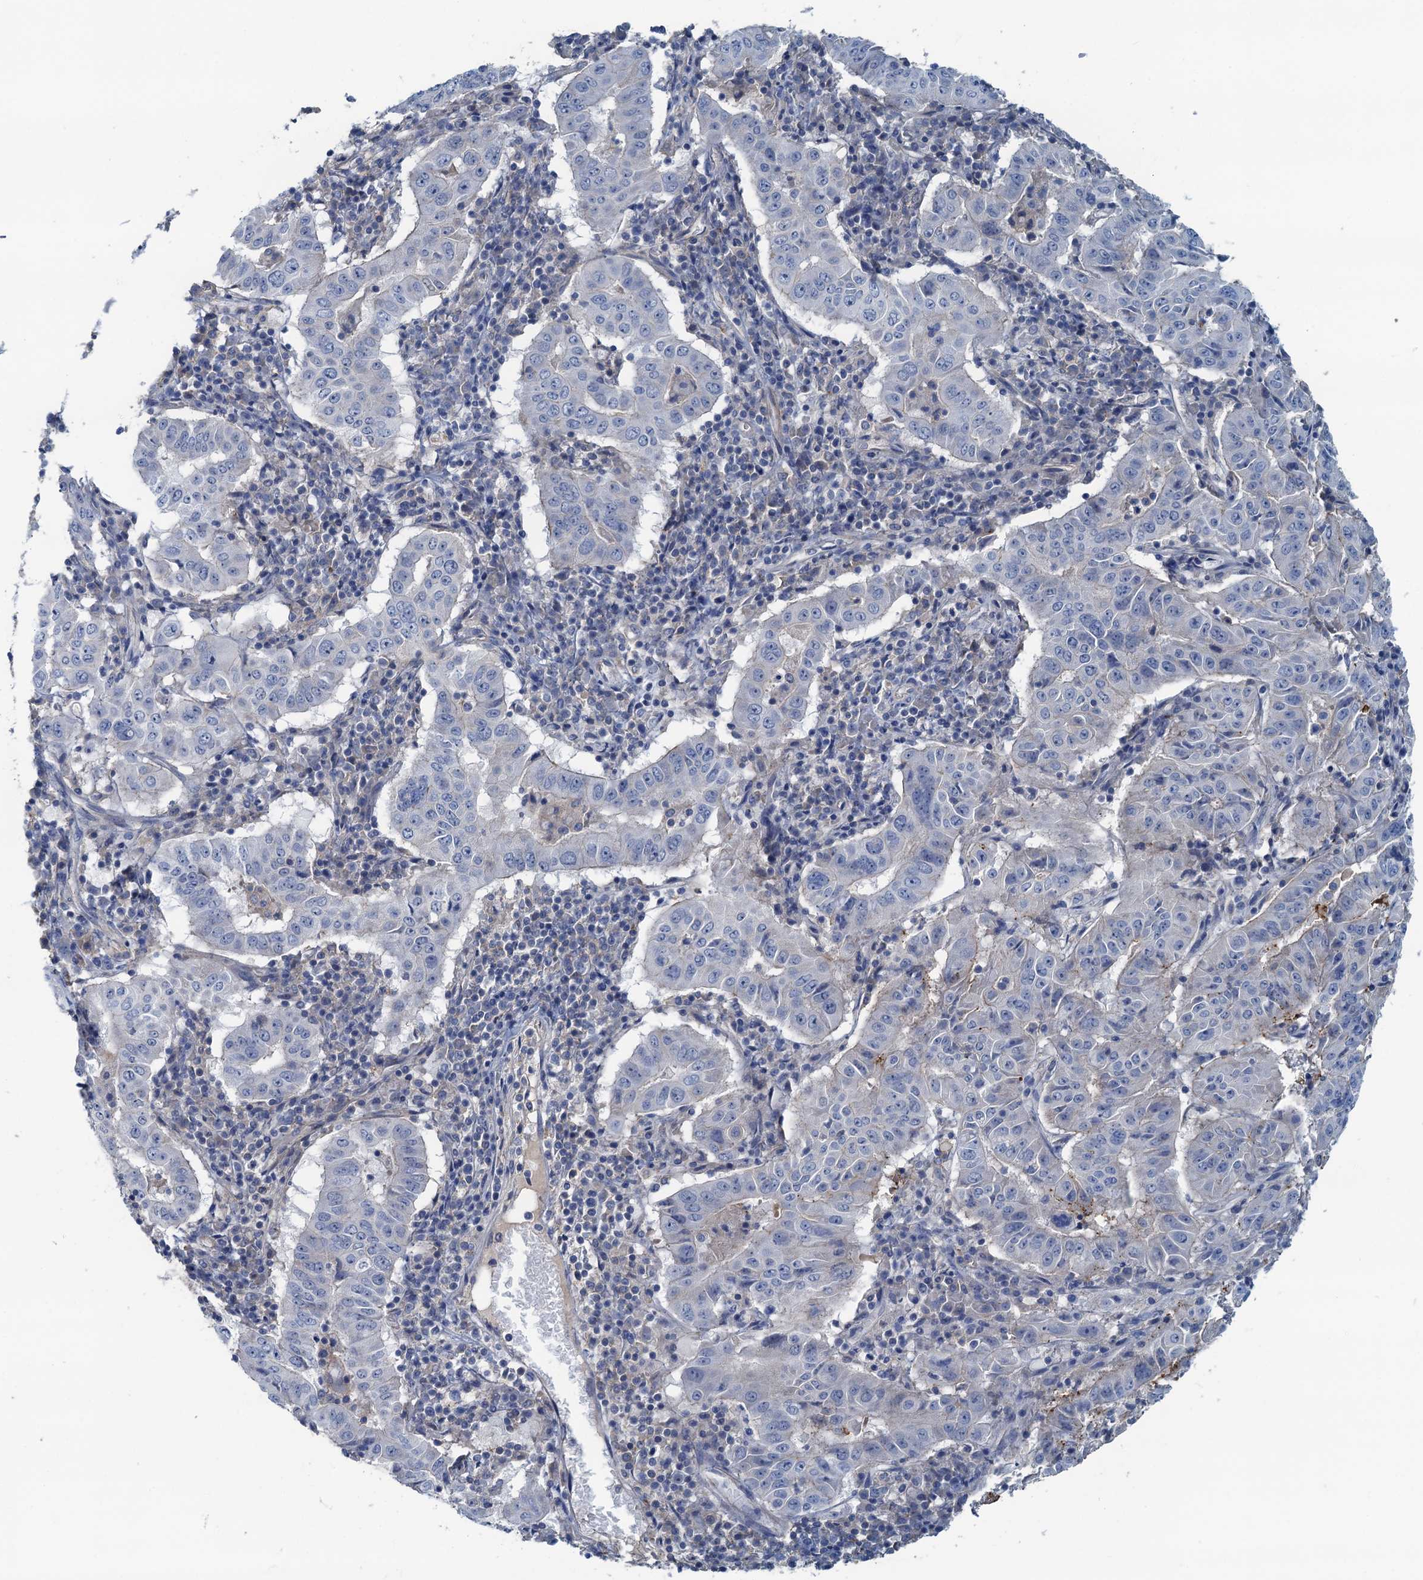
{"staining": {"intensity": "negative", "quantity": "none", "location": "none"}, "tissue": "pancreatic cancer", "cell_type": "Tumor cells", "image_type": "cancer", "snomed": [{"axis": "morphology", "description": "Adenocarcinoma, NOS"}, {"axis": "topography", "description": "Pancreas"}], "caption": "DAB (3,3'-diaminobenzidine) immunohistochemical staining of human pancreatic cancer demonstrates no significant expression in tumor cells.", "gene": "THAP10", "patient": {"sex": "male", "age": 63}}